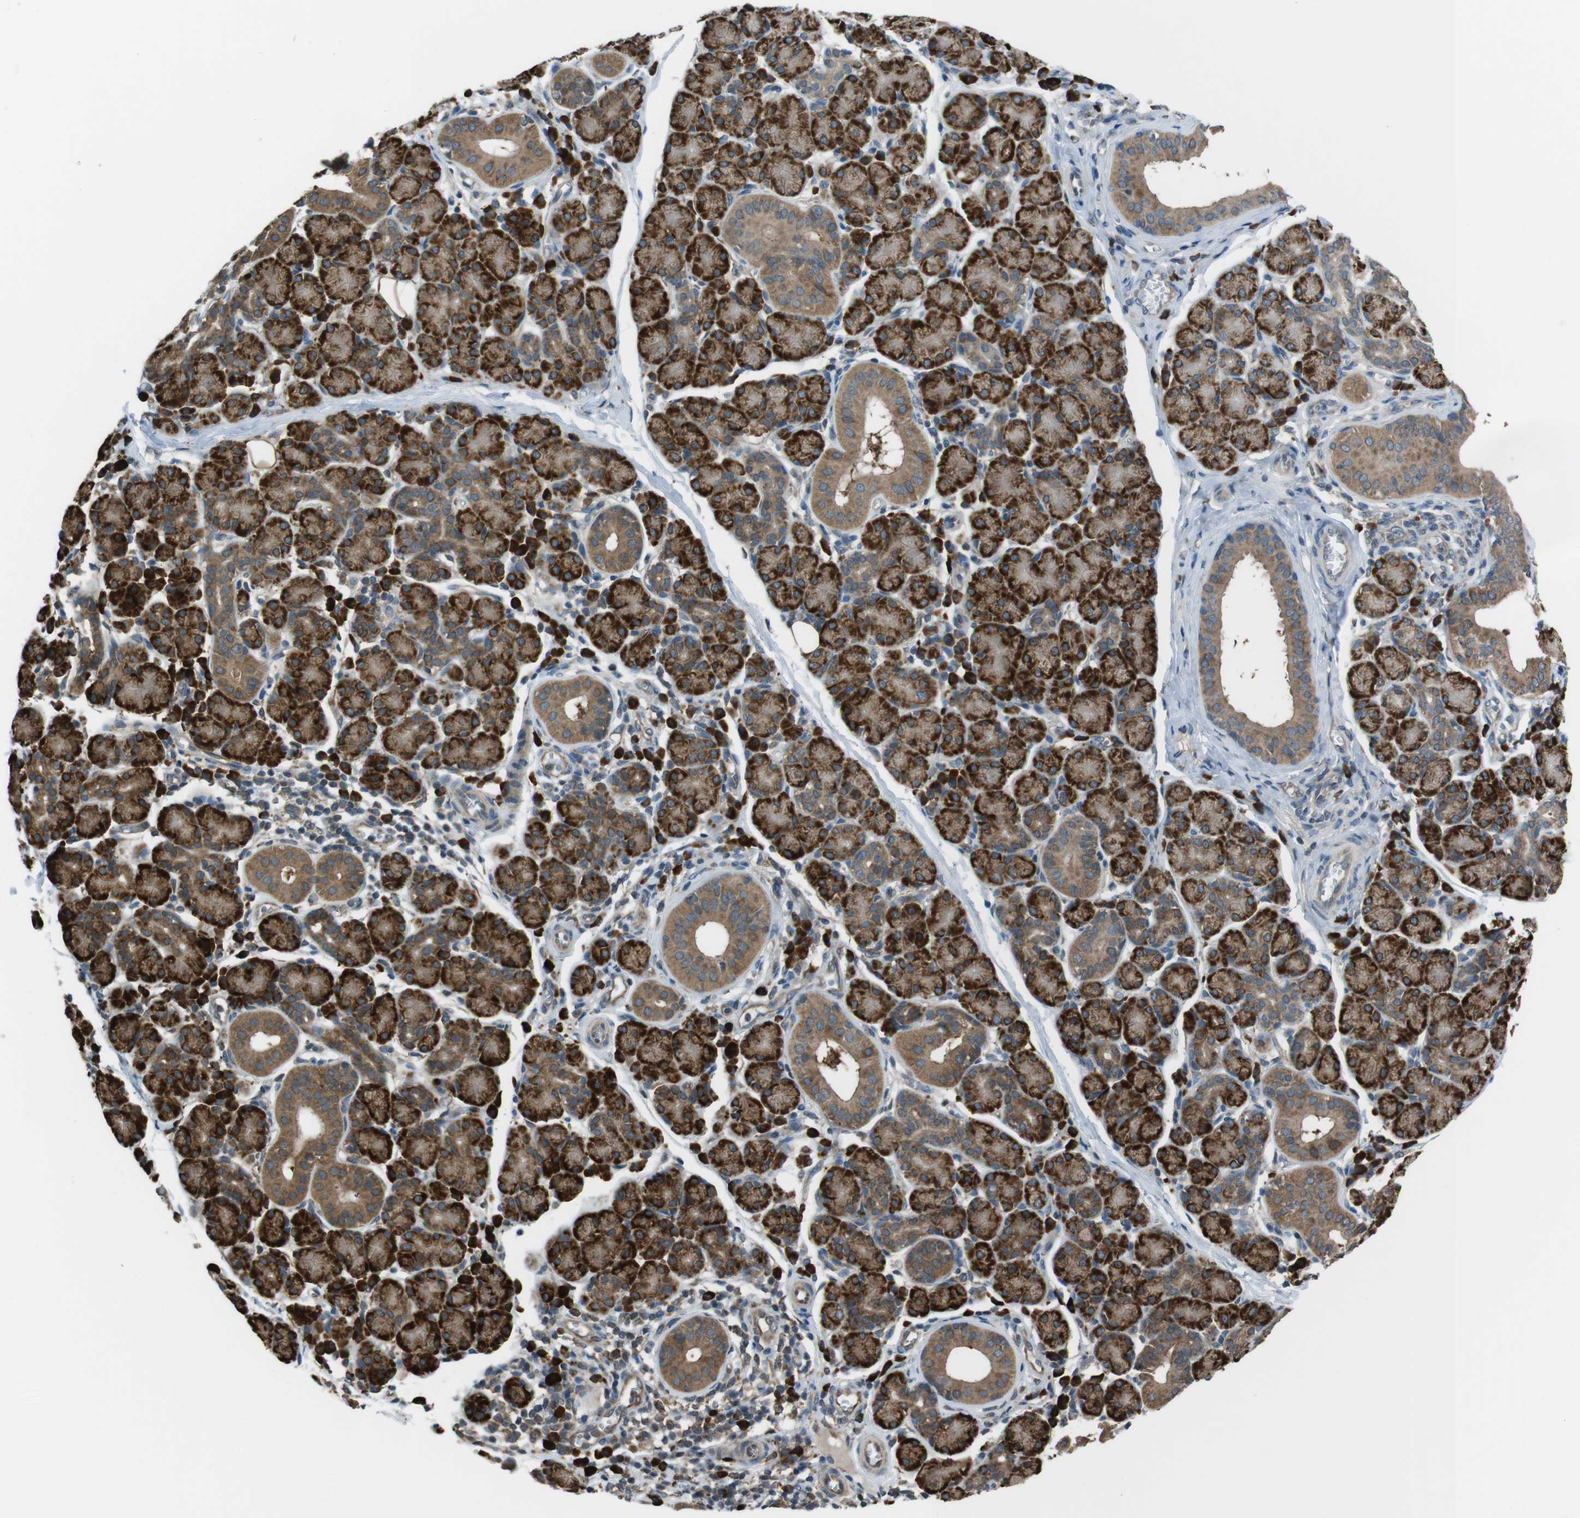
{"staining": {"intensity": "strong", "quantity": ">75%", "location": "cytoplasmic/membranous"}, "tissue": "salivary gland", "cell_type": "Glandular cells", "image_type": "normal", "snomed": [{"axis": "morphology", "description": "Normal tissue, NOS"}, {"axis": "morphology", "description": "Inflammation, NOS"}, {"axis": "topography", "description": "Lymph node"}, {"axis": "topography", "description": "Salivary gland"}], "caption": "Immunohistochemical staining of benign salivary gland demonstrates high levels of strong cytoplasmic/membranous staining in approximately >75% of glandular cells.", "gene": "SSR3", "patient": {"sex": "male", "age": 3}}